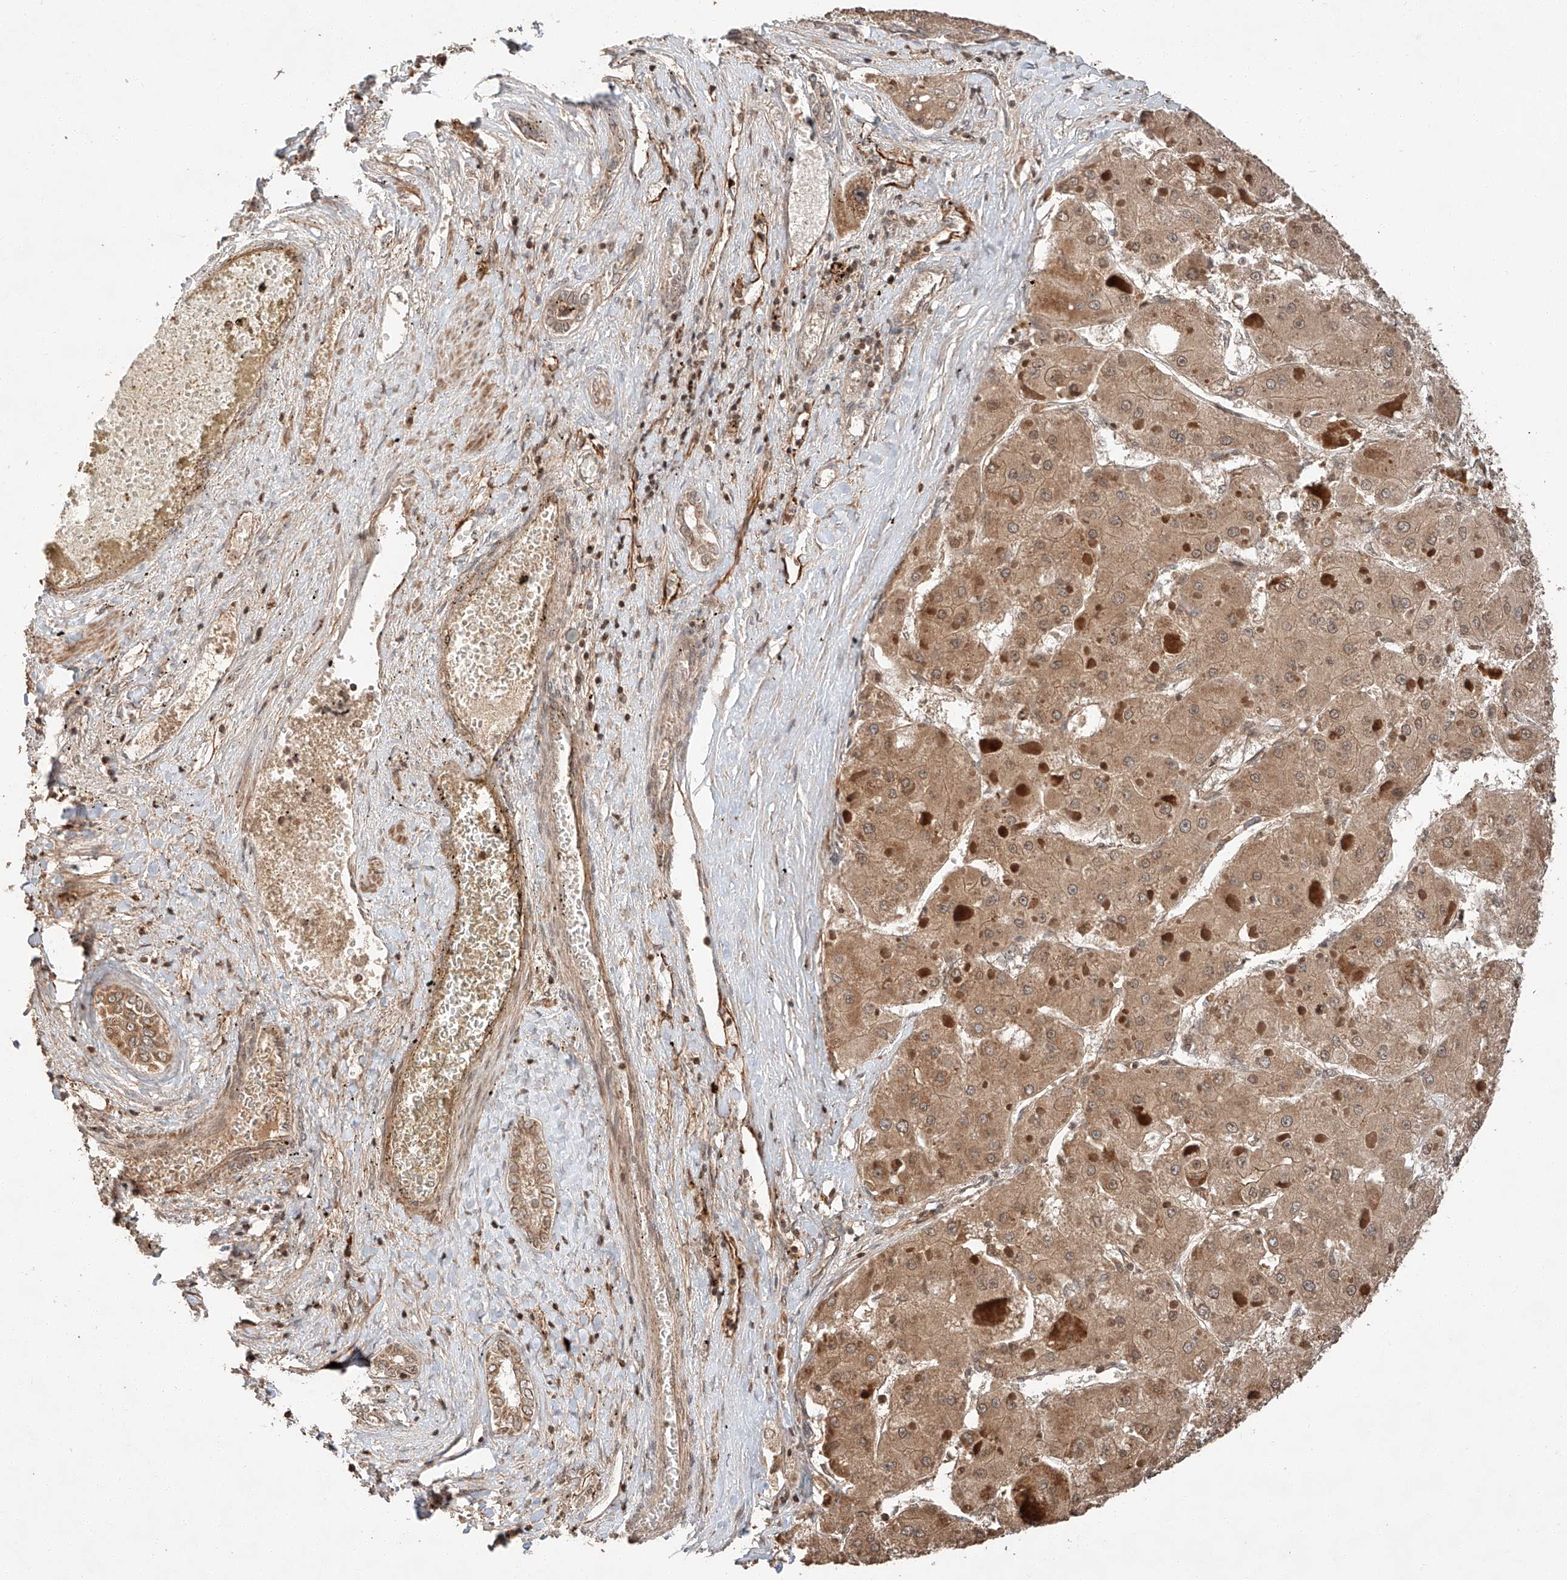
{"staining": {"intensity": "moderate", "quantity": ">75%", "location": "cytoplasmic/membranous"}, "tissue": "liver cancer", "cell_type": "Tumor cells", "image_type": "cancer", "snomed": [{"axis": "morphology", "description": "Carcinoma, Hepatocellular, NOS"}, {"axis": "topography", "description": "Liver"}], "caption": "An immunohistochemistry photomicrograph of tumor tissue is shown. Protein staining in brown labels moderate cytoplasmic/membranous positivity in liver cancer within tumor cells.", "gene": "ARHGAP33", "patient": {"sex": "female", "age": 73}}